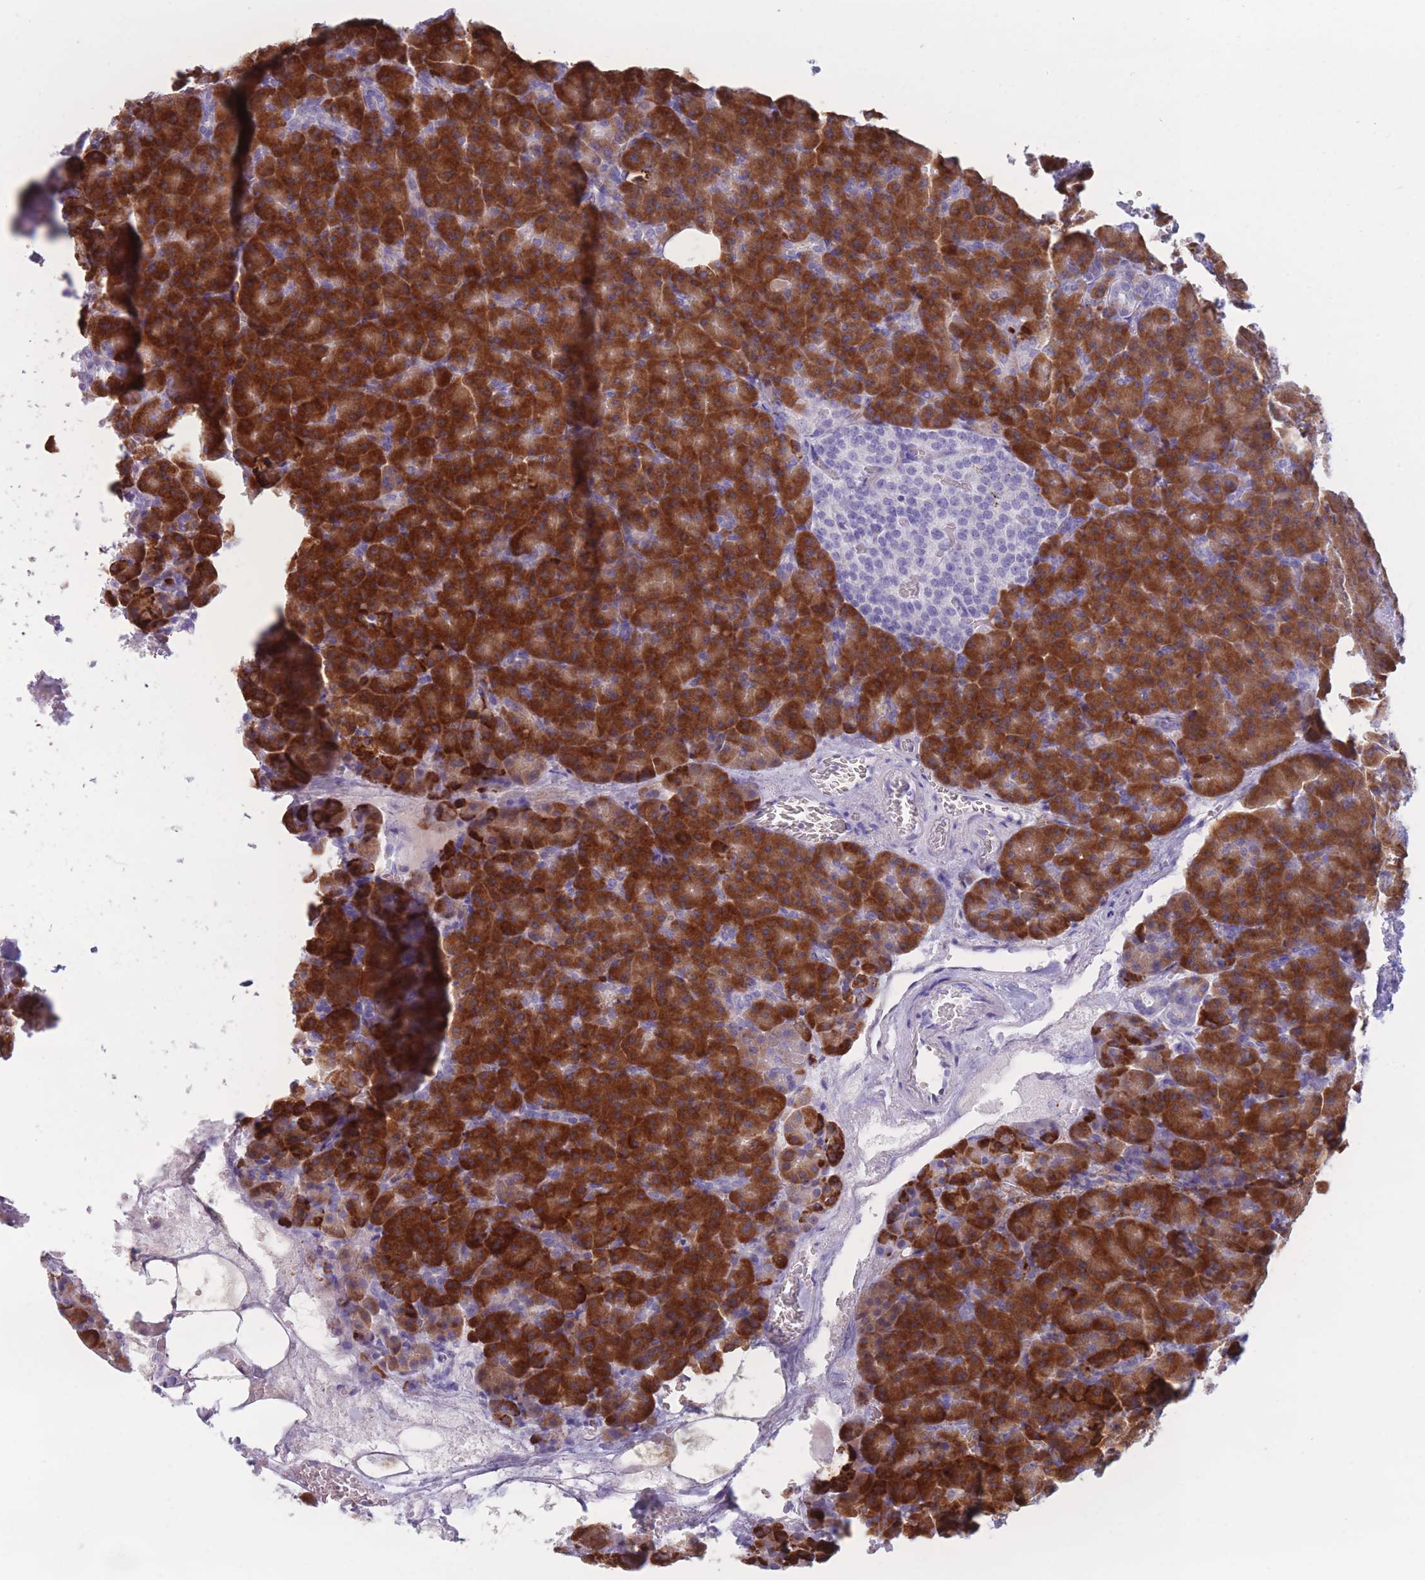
{"staining": {"intensity": "strong", "quantity": ">75%", "location": "cytoplasmic/membranous"}, "tissue": "pancreas", "cell_type": "Exocrine glandular cells", "image_type": "normal", "snomed": [{"axis": "morphology", "description": "Normal tissue, NOS"}, {"axis": "topography", "description": "Pancreas"}], "caption": "Human pancreas stained with a brown dye exhibits strong cytoplasmic/membranous positive staining in approximately >75% of exocrine glandular cells.", "gene": "COL27A1", "patient": {"sex": "female", "age": 74}}